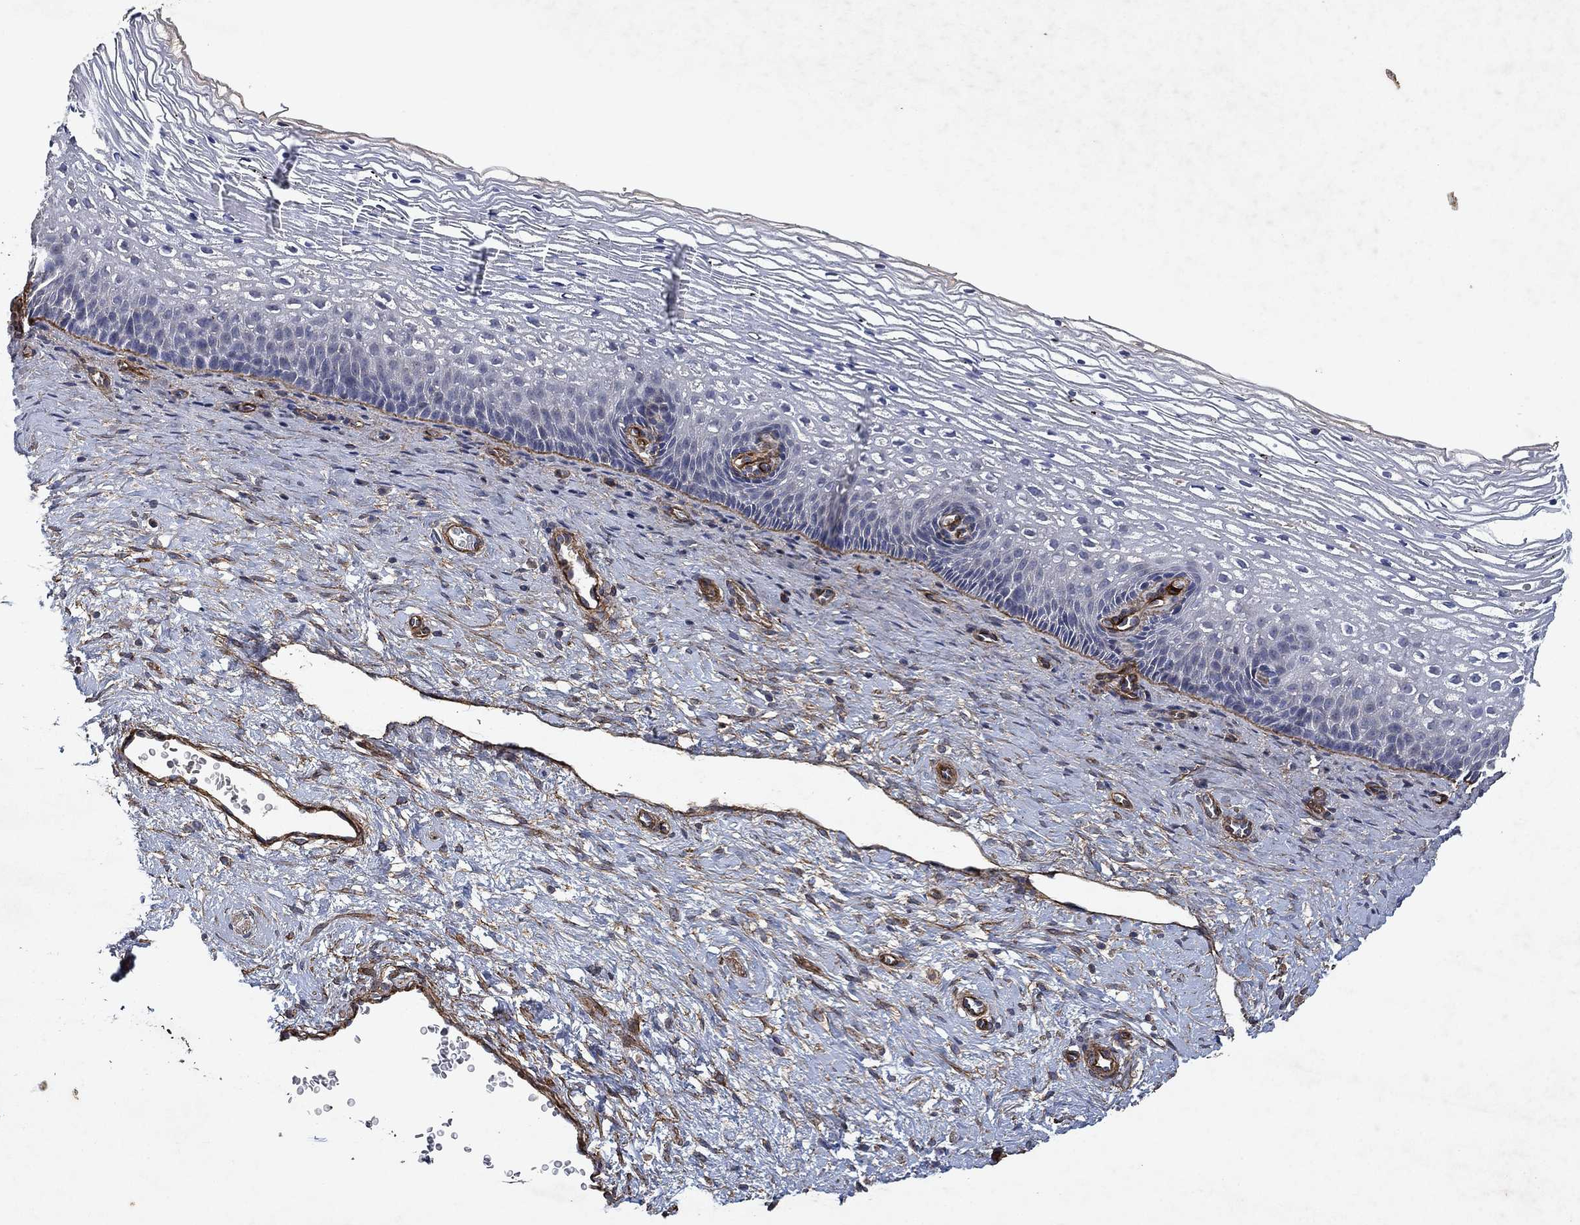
{"staining": {"intensity": "negative", "quantity": "none", "location": "none"}, "tissue": "cervix", "cell_type": "Glandular cells", "image_type": "normal", "snomed": [{"axis": "morphology", "description": "Normal tissue, NOS"}, {"axis": "topography", "description": "Cervix"}], "caption": "High magnification brightfield microscopy of unremarkable cervix stained with DAB (brown) and counterstained with hematoxylin (blue): glandular cells show no significant staining. Nuclei are stained in blue.", "gene": "COL4A2", "patient": {"sex": "female", "age": 34}}